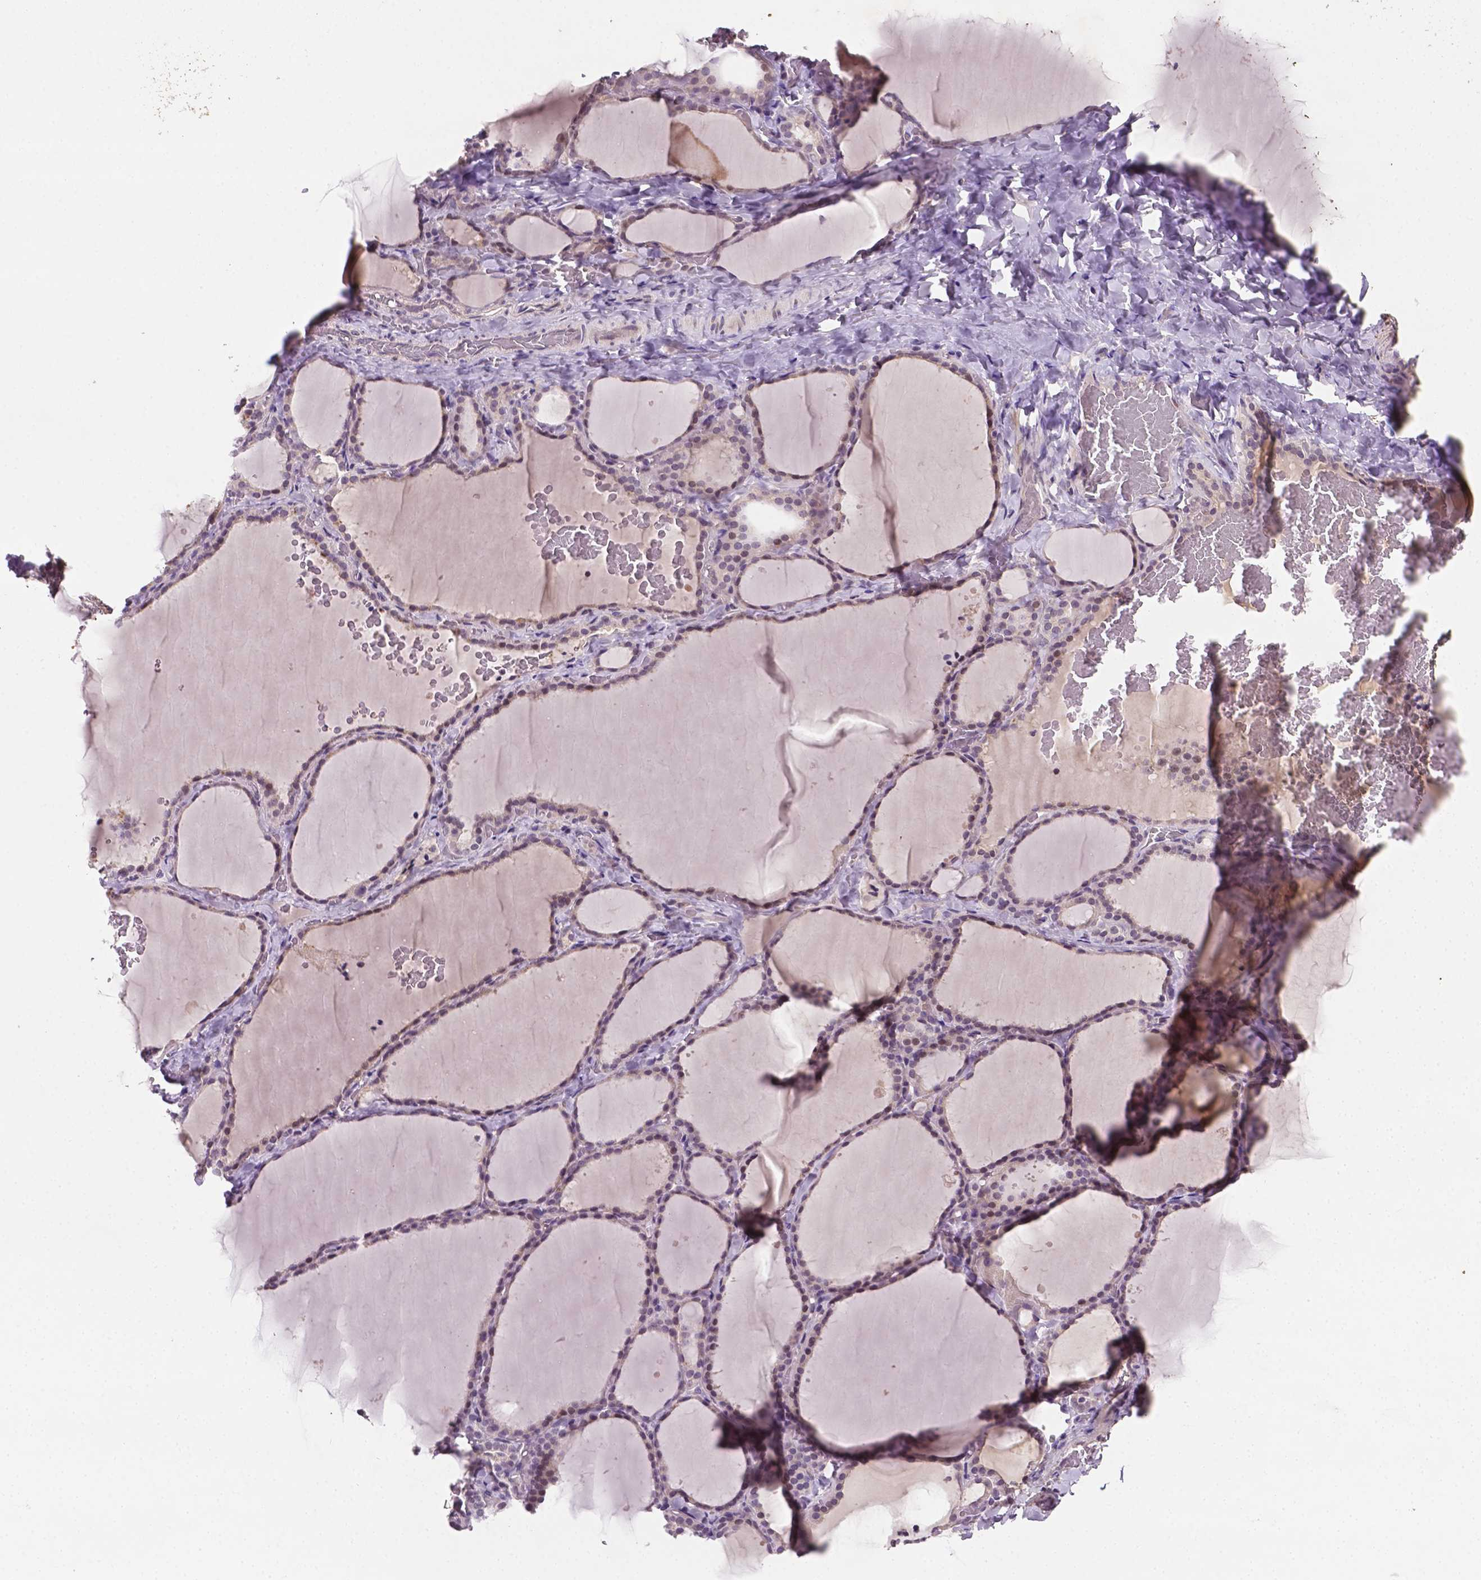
{"staining": {"intensity": "negative", "quantity": "none", "location": "none"}, "tissue": "thyroid gland", "cell_type": "Glandular cells", "image_type": "normal", "snomed": [{"axis": "morphology", "description": "Normal tissue, NOS"}, {"axis": "topography", "description": "Thyroid gland"}], "caption": "This is a micrograph of immunohistochemistry staining of unremarkable thyroid gland, which shows no expression in glandular cells. (DAB immunohistochemistry (IHC), high magnification).", "gene": "MROH6", "patient": {"sex": "female", "age": 22}}